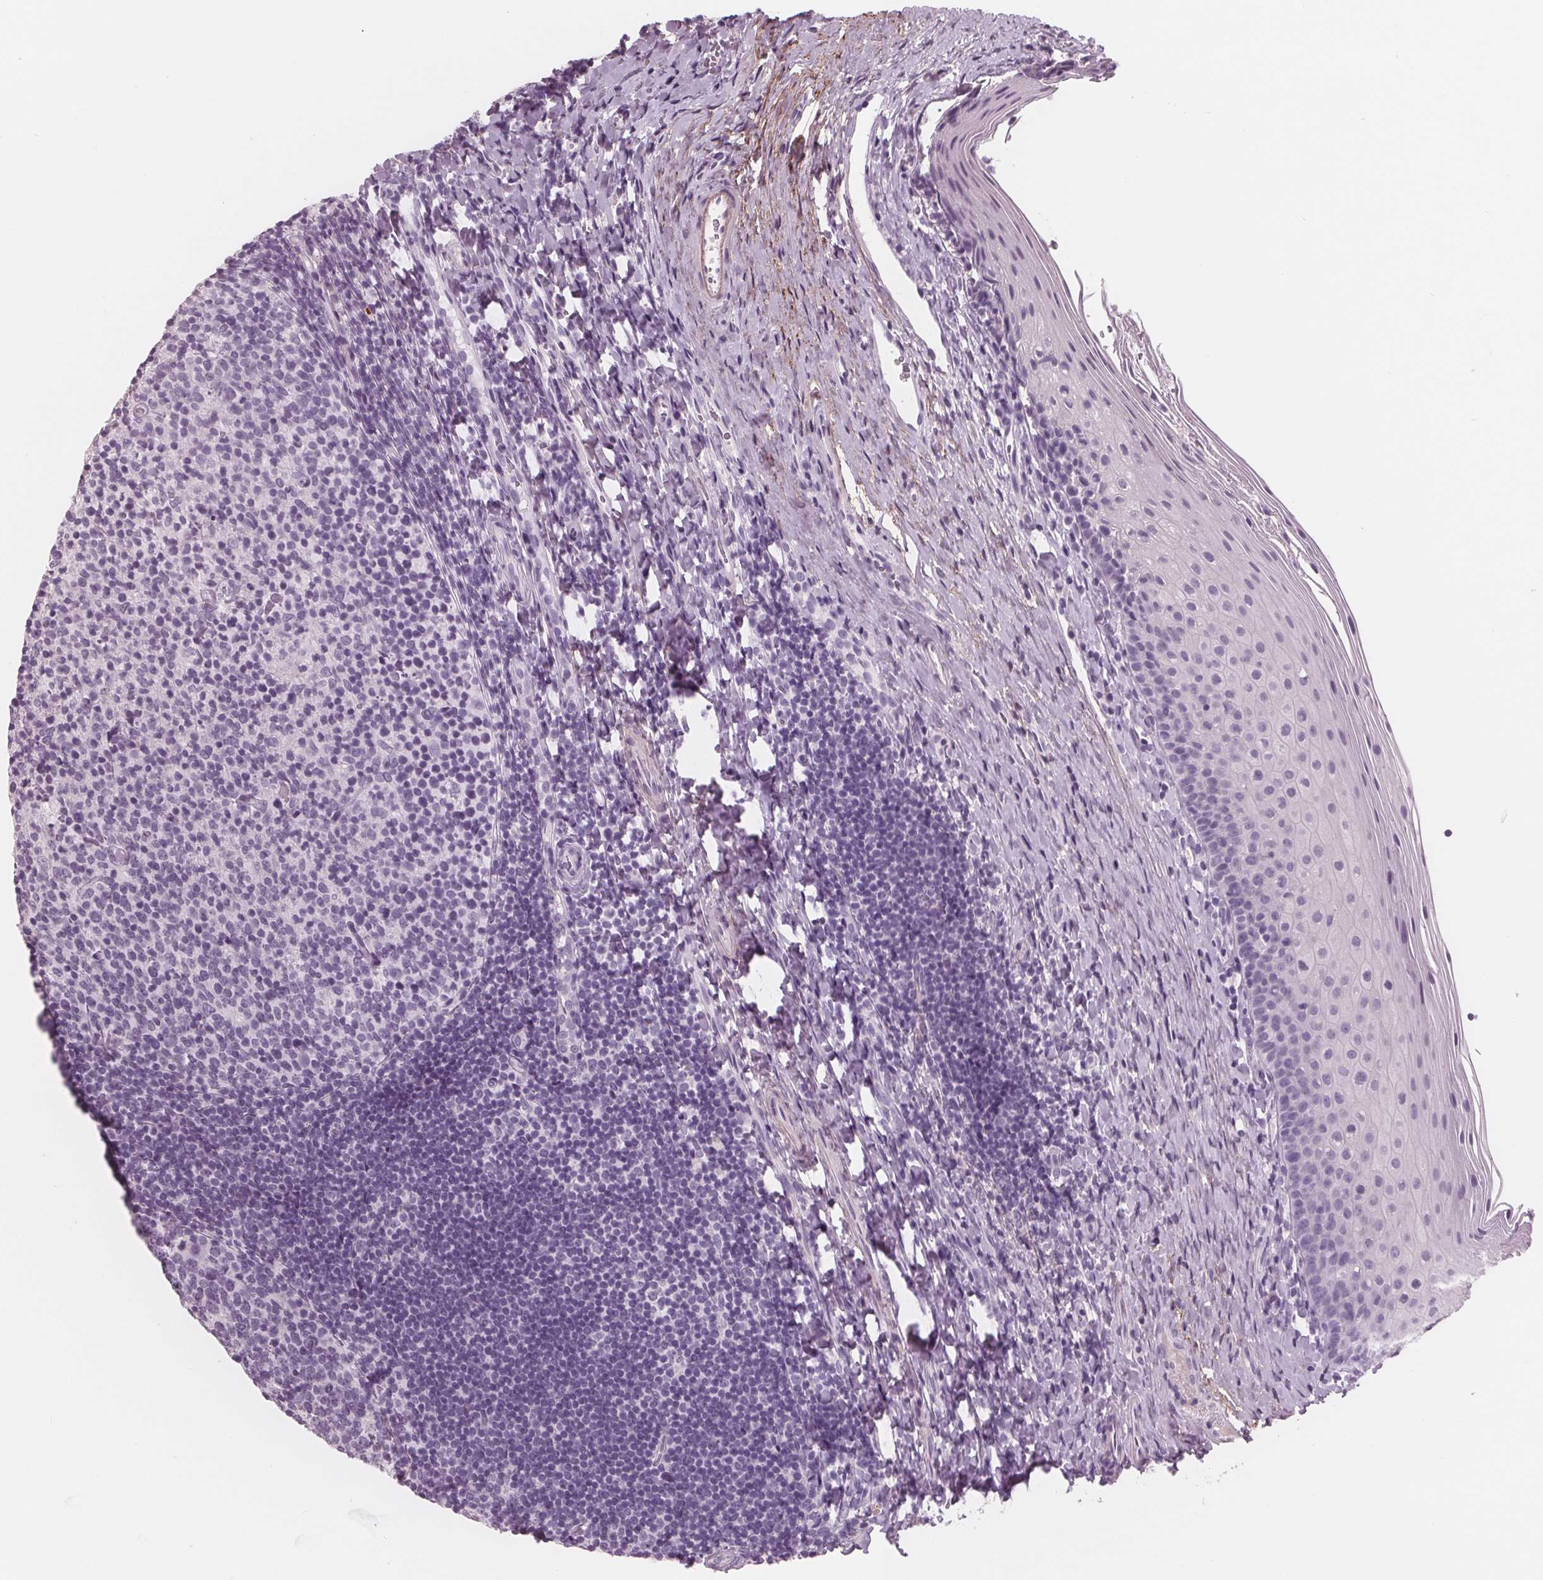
{"staining": {"intensity": "negative", "quantity": "none", "location": "none"}, "tissue": "tonsil", "cell_type": "Germinal center cells", "image_type": "normal", "snomed": [{"axis": "morphology", "description": "Normal tissue, NOS"}, {"axis": "topography", "description": "Tonsil"}], "caption": "Immunohistochemical staining of unremarkable human tonsil reveals no significant staining in germinal center cells.", "gene": "AMBP", "patient": {"sex": "female", "age": 10}}